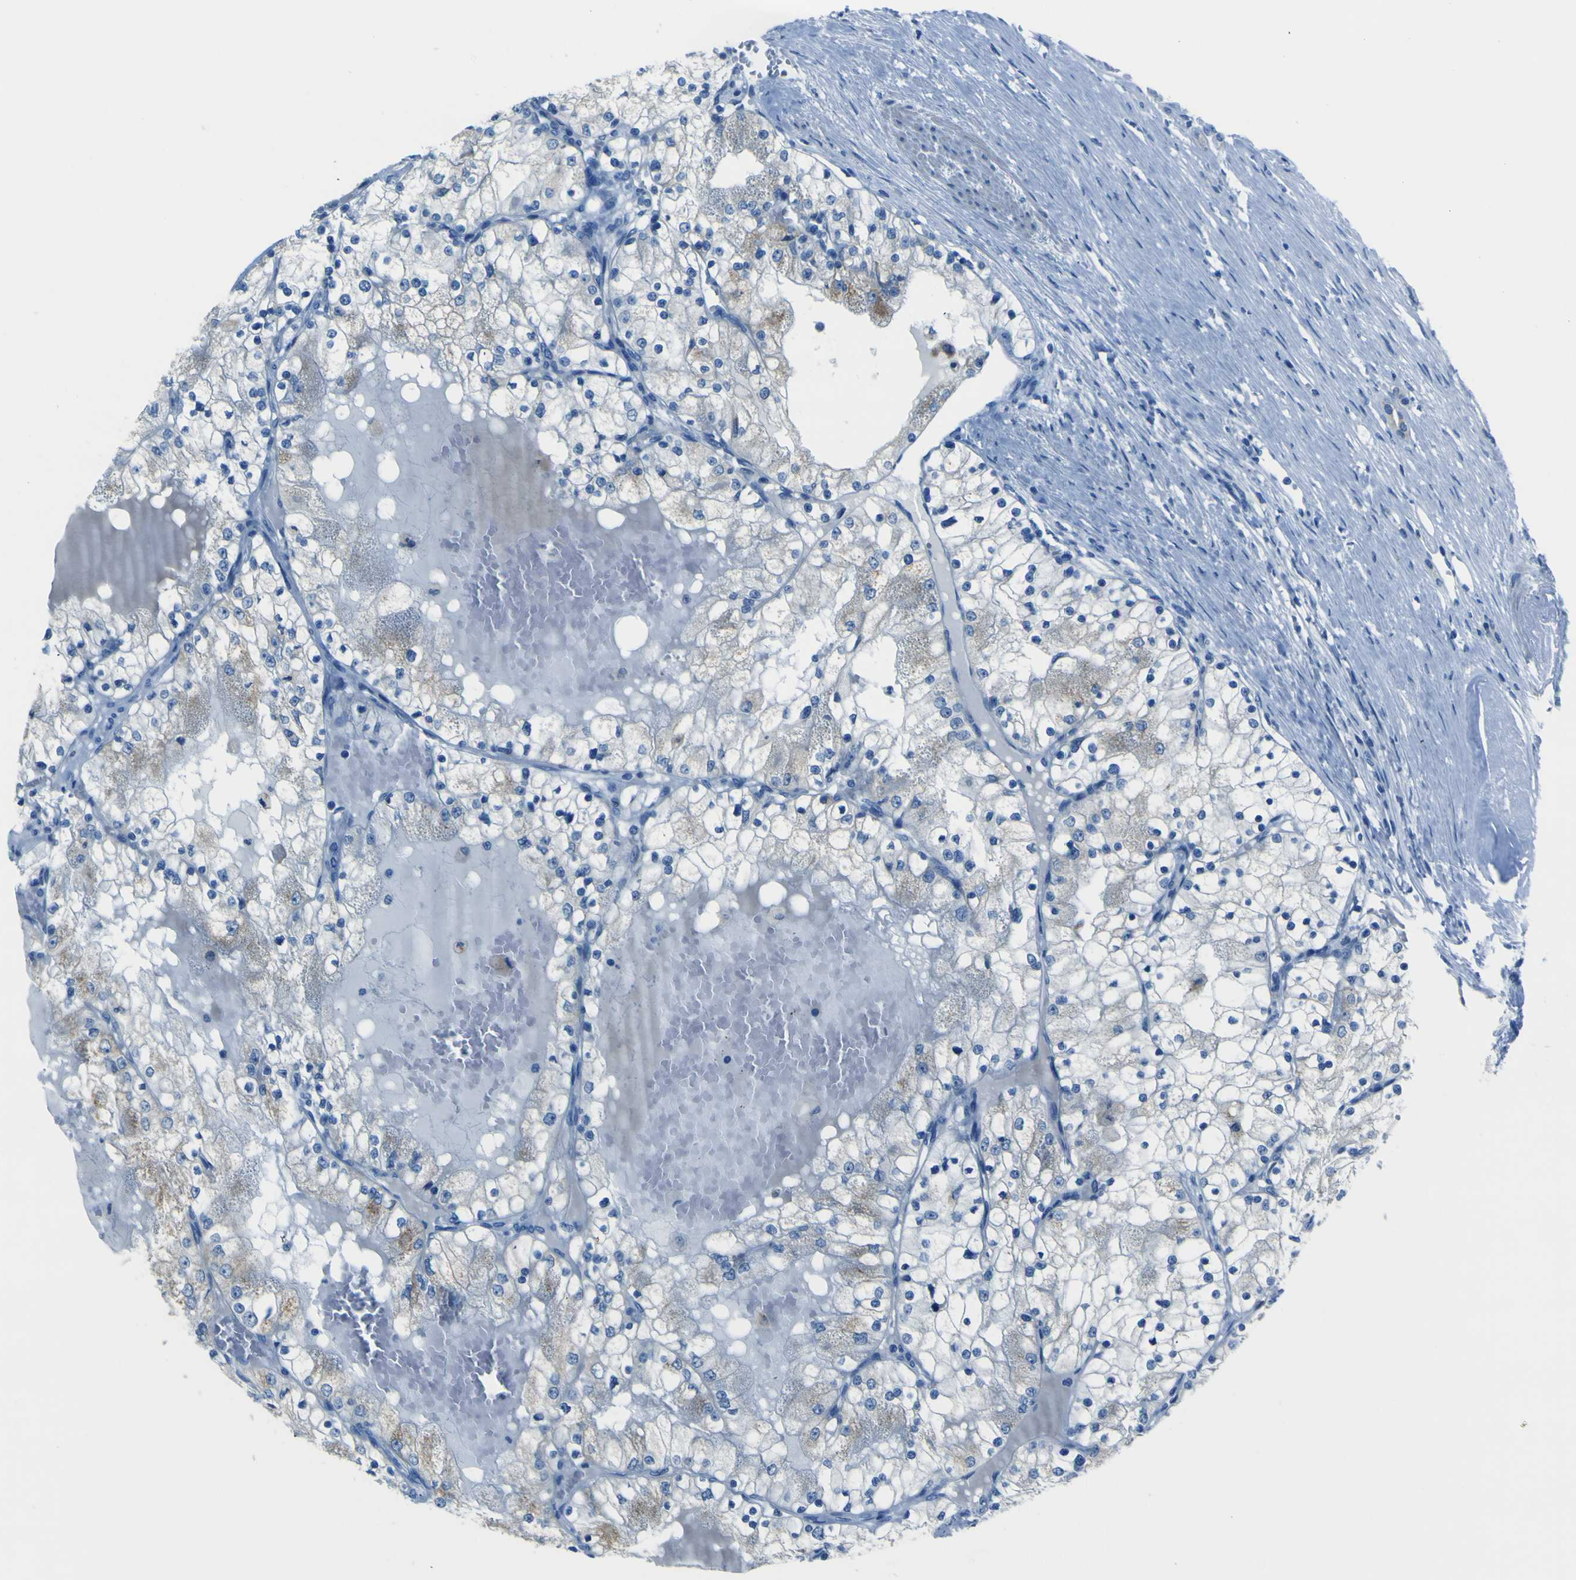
{"staining": {"intensity": "weak", "quantity": "<25%", "location": "cytoplasmic/membranous"}, "tissue": "renal cancer", "cell_type": "Tumor cells", "image_type": "cancer", "snomed": [{"axis": "morphology", "description": "Adenocarcinoma, NOS"}, {"axis": "topography", "description": "Kidney"}], "caption": "Human renal adenocarcinoma stained for a protein using immunohistochemistry shows no expression in tumor cells.", "gene": "ACSL1", "patient": {"sex": "male", "age": 68}}